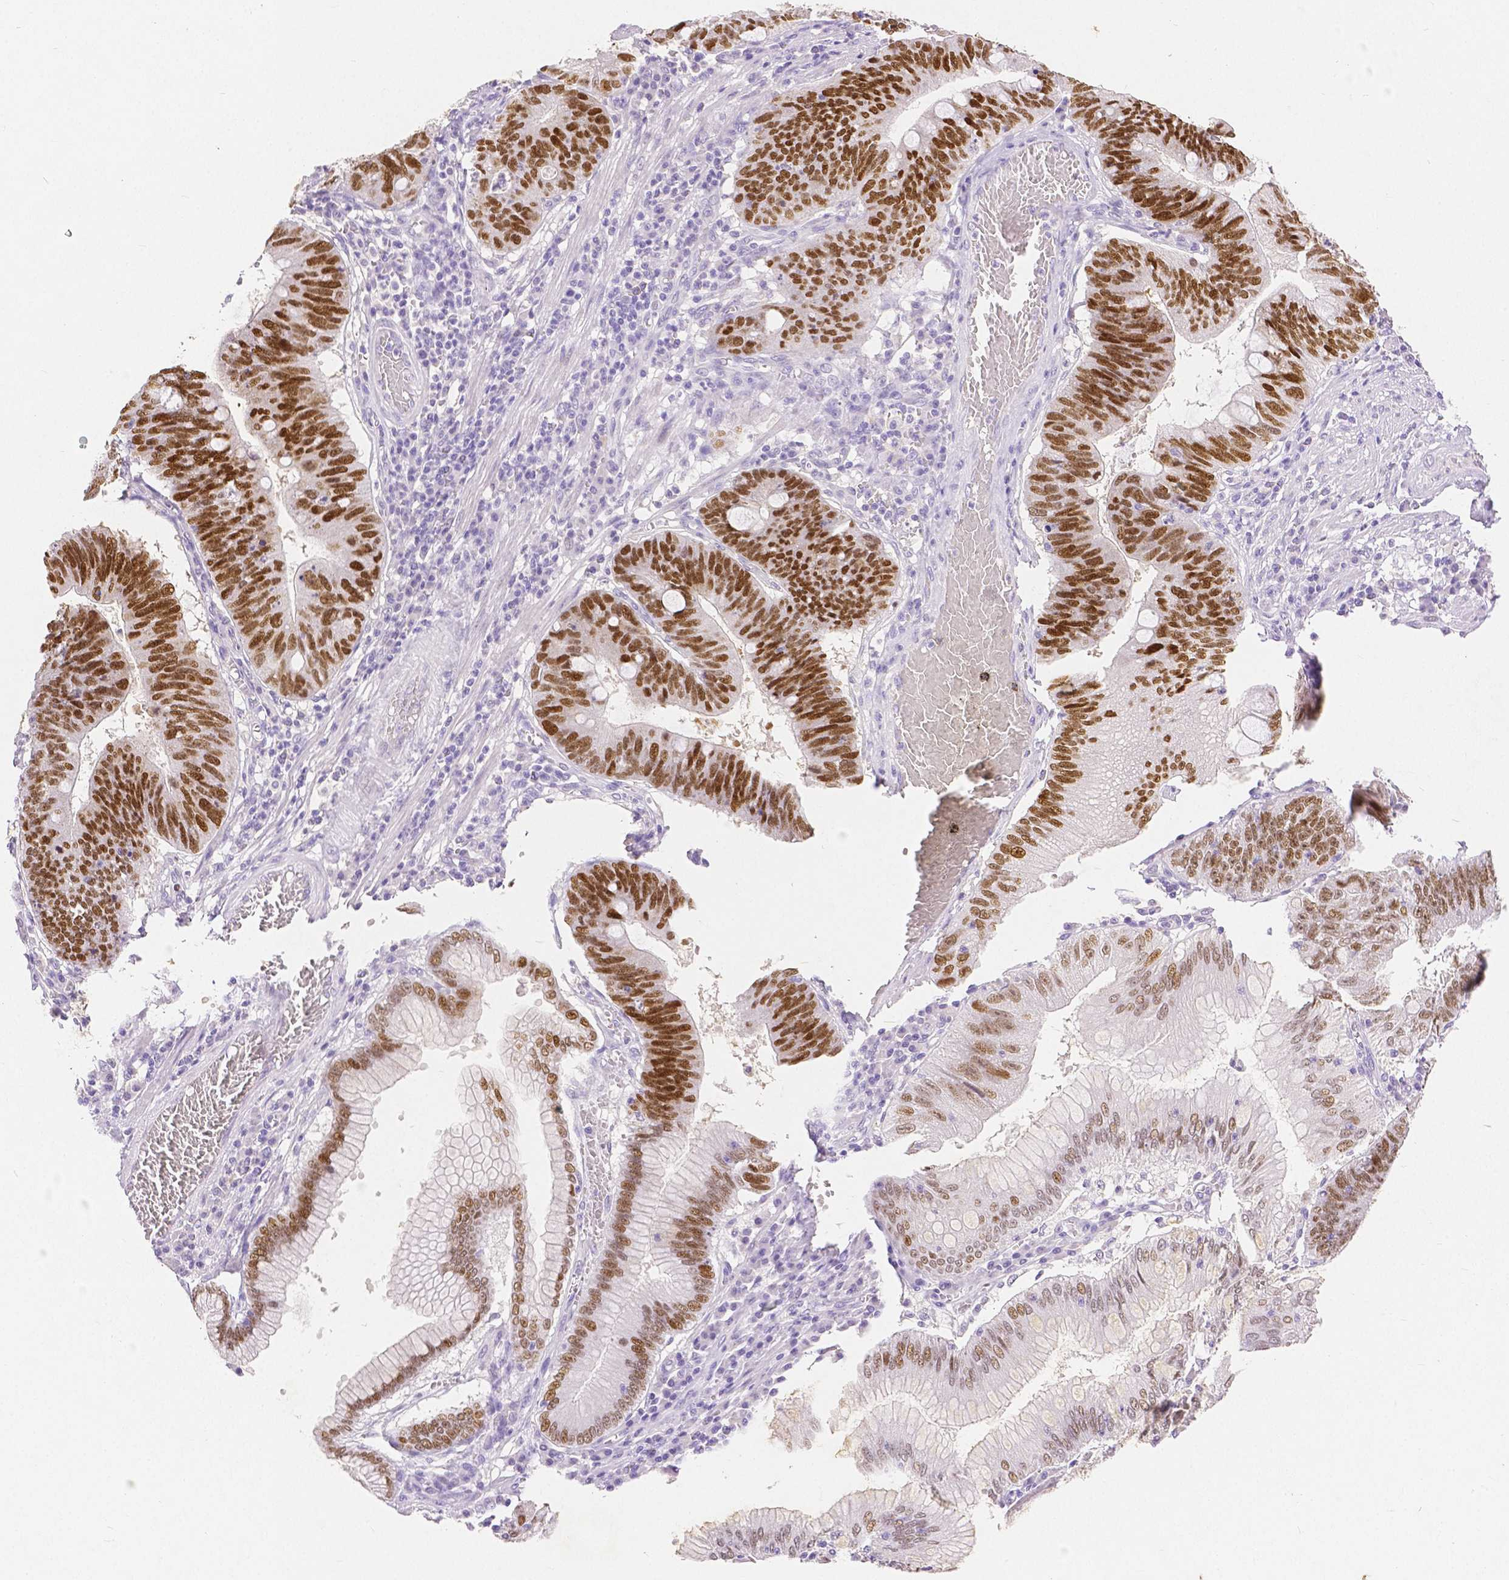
{"staining": {"intensity": "strong", "quantity": ">75%", "location": "nuclear"}, "tissue": "stomach cancer", "cell_type": "Tumor cells", "image_type": "cancer", "snomed": [{"axis": "morphology", "description": "Adenocarcinoma, NOS"}, {"axis": "topography", "description": "Stomach"}], "caption": "A brown stain labels strong nuclear staining of a protein in stomach cancer tumor cells.", "gene": "HNF1B", "patient": {"sex": "male", "age": 59}}